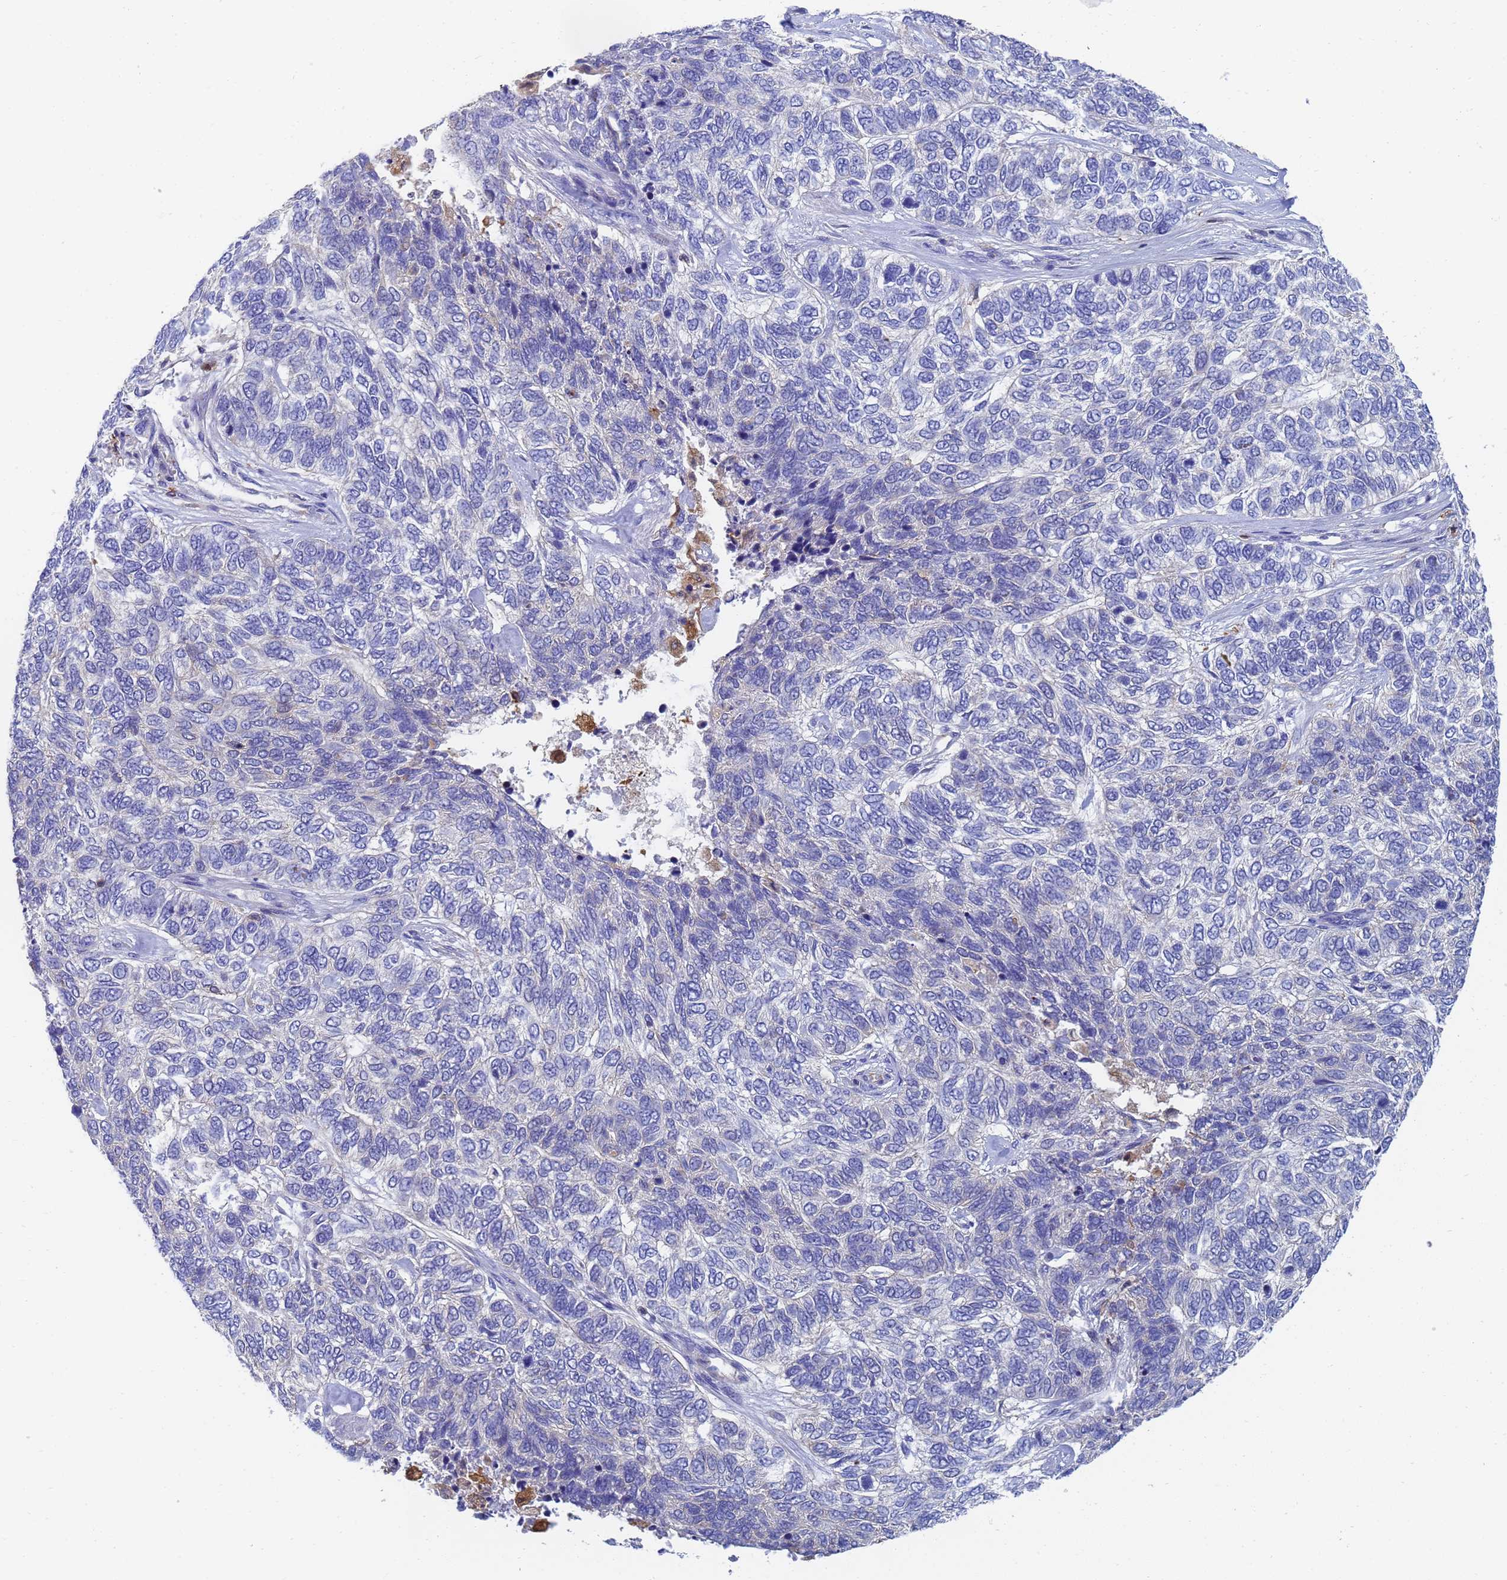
{"staining": {"intensity": "negative", "quantity": "none", "location": "none"}, "tissue": "skin cancer", "cell_type": "Tumor cells", "image_type": "cancer", "snomed": [{"axis": "morphology", "description": "Basal cell carcinoma"}, {"axis": "topography", "description": "Skin"}], "caption": "Immunohistochemistry image of human skin cancer (basal cell carcinoma) stained for a protein (brown), which shows no staining in tumor cells.", "gene": "GCHFR", "patient": {"sex": "female", "age": 65}}